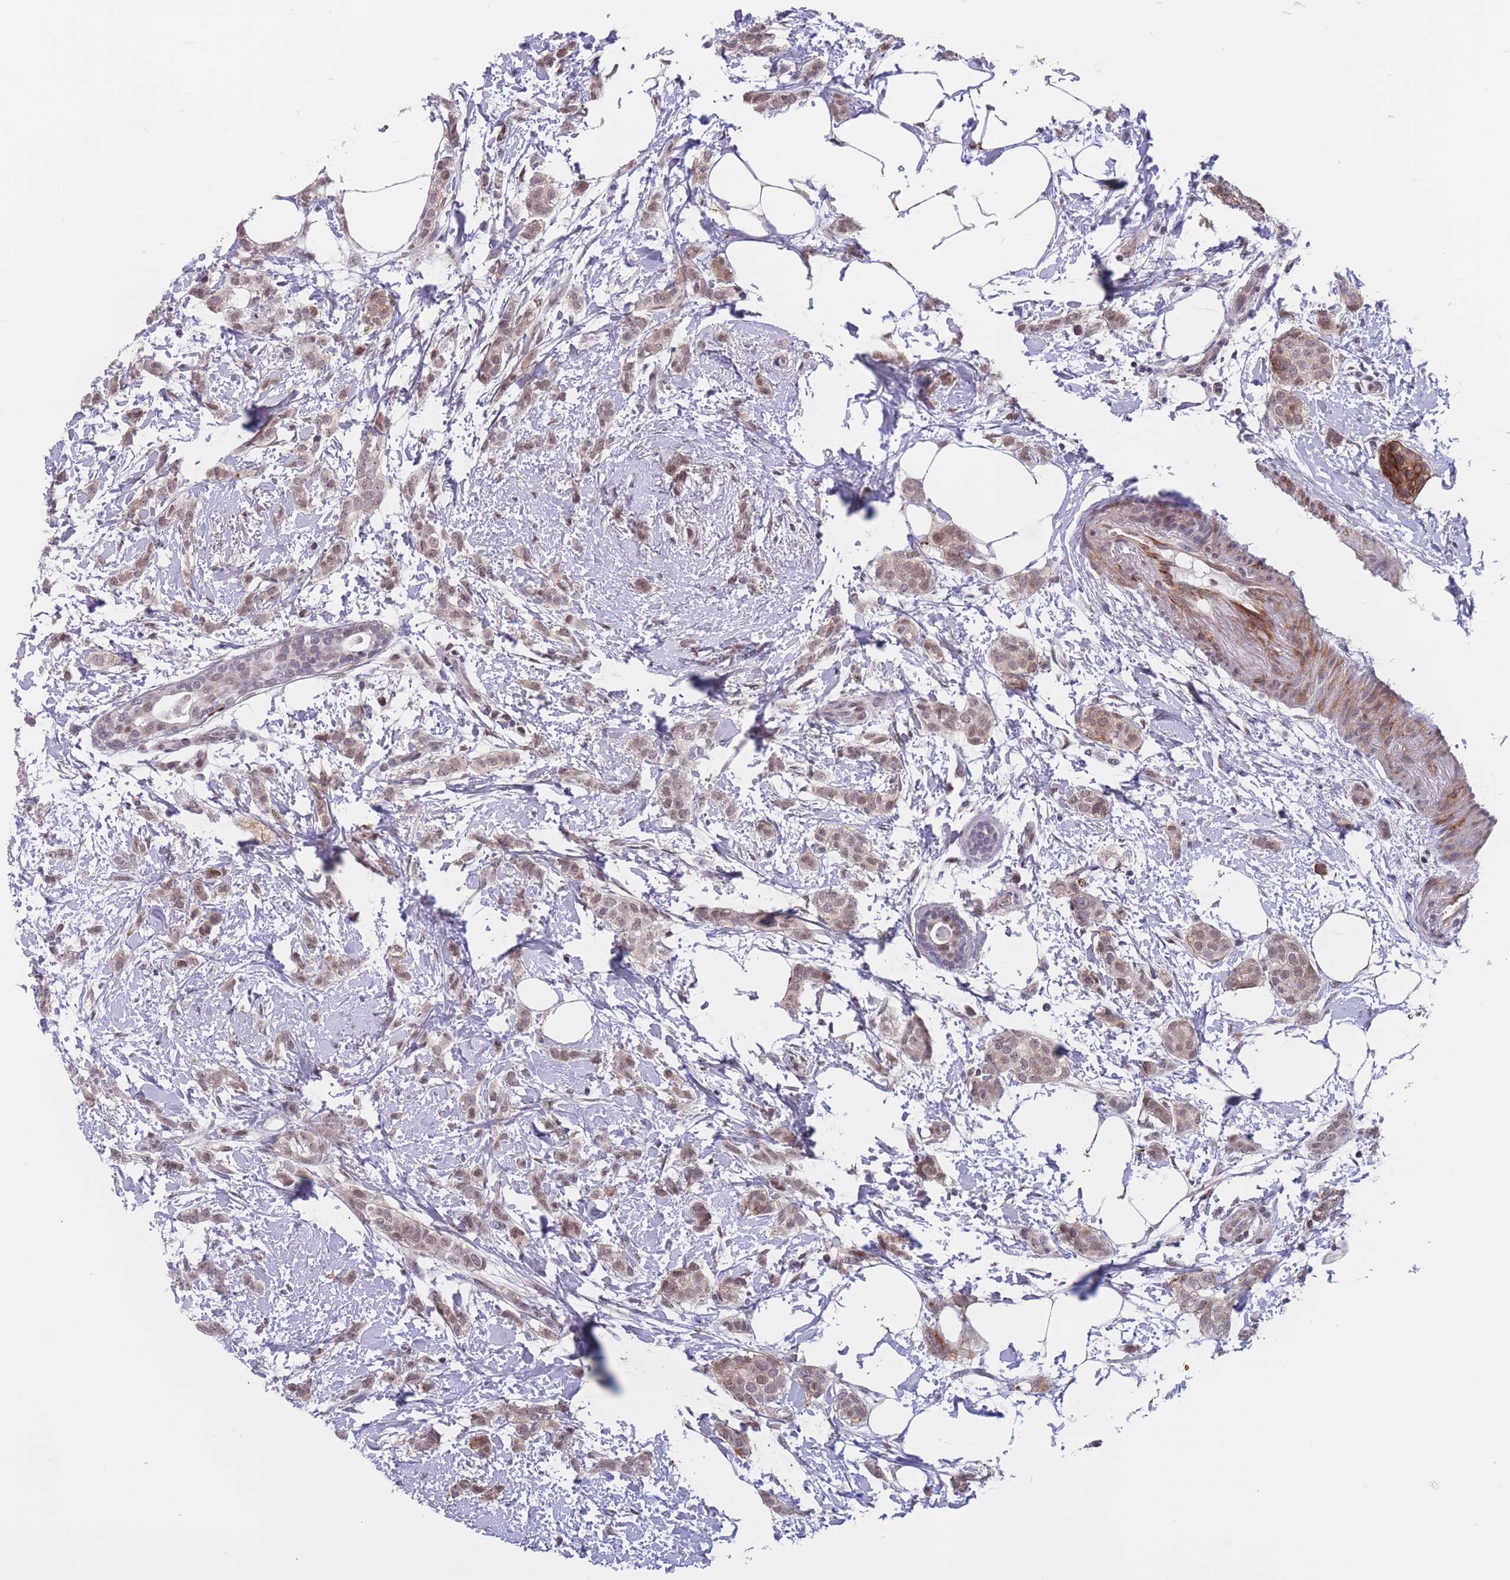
{"staining": {"intensity": "weak", "quantity": ">75%", "location": "cytoplasmic/membranous,nuclear"}, "tissue": "breast cancer", "cell_type": "Tumor cells", "image_type": "cancer", "snomed": [{"axis": "morphology", "description": "Duct carcinoma"}, {"axis": "topography", "description": "Breast"}], "caption": "Tumor cells reveal weak cytoplasmic/membranous and nuclear staining in approximately >75% of cells in breast cancer. (DAB = brown stain, brightfield microscopy at high magnification).", "gene": "BCL9L", "patient": {"sex": "female", "age": 72}}